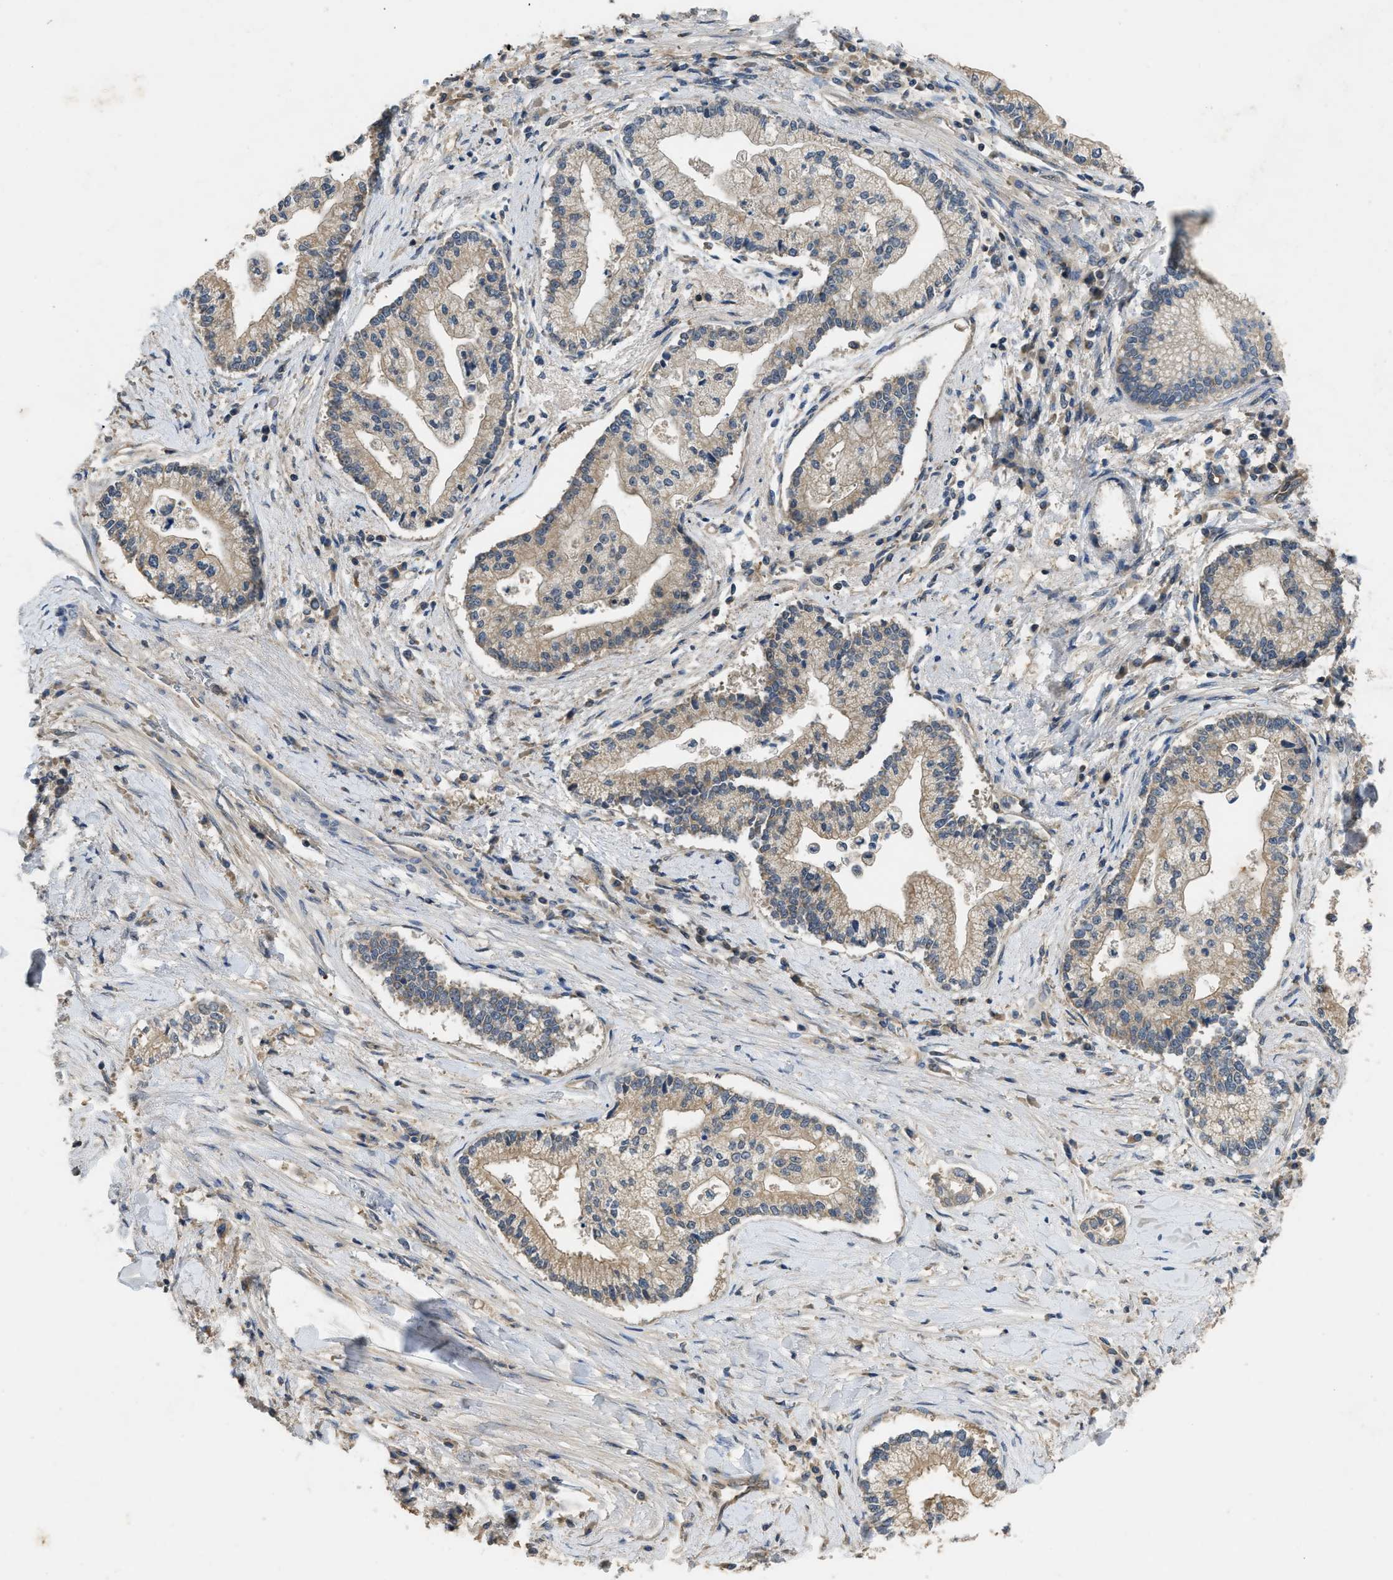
{"staining": {"intensity": "weak", "quantity": "25%-75%", "location": "cytoplasmic/membranous"}, "tissue": "liver cancer", "cell_type": "Tumor cells", "image_type": "cancer", "snomed": [{"axis": "morphology", "description": "Cholangiocarcinoma"}, {"axis": "topography", "description": "Liver"}], "caption": "This is an image of immunohistochemistry staining of liver cholangiocarcinoma, which shows weak staining in the cytoplasmic/membranous of tumor cells.", "gene": "PPP3CA", "patient": {"sex": "male", "age": 50}}